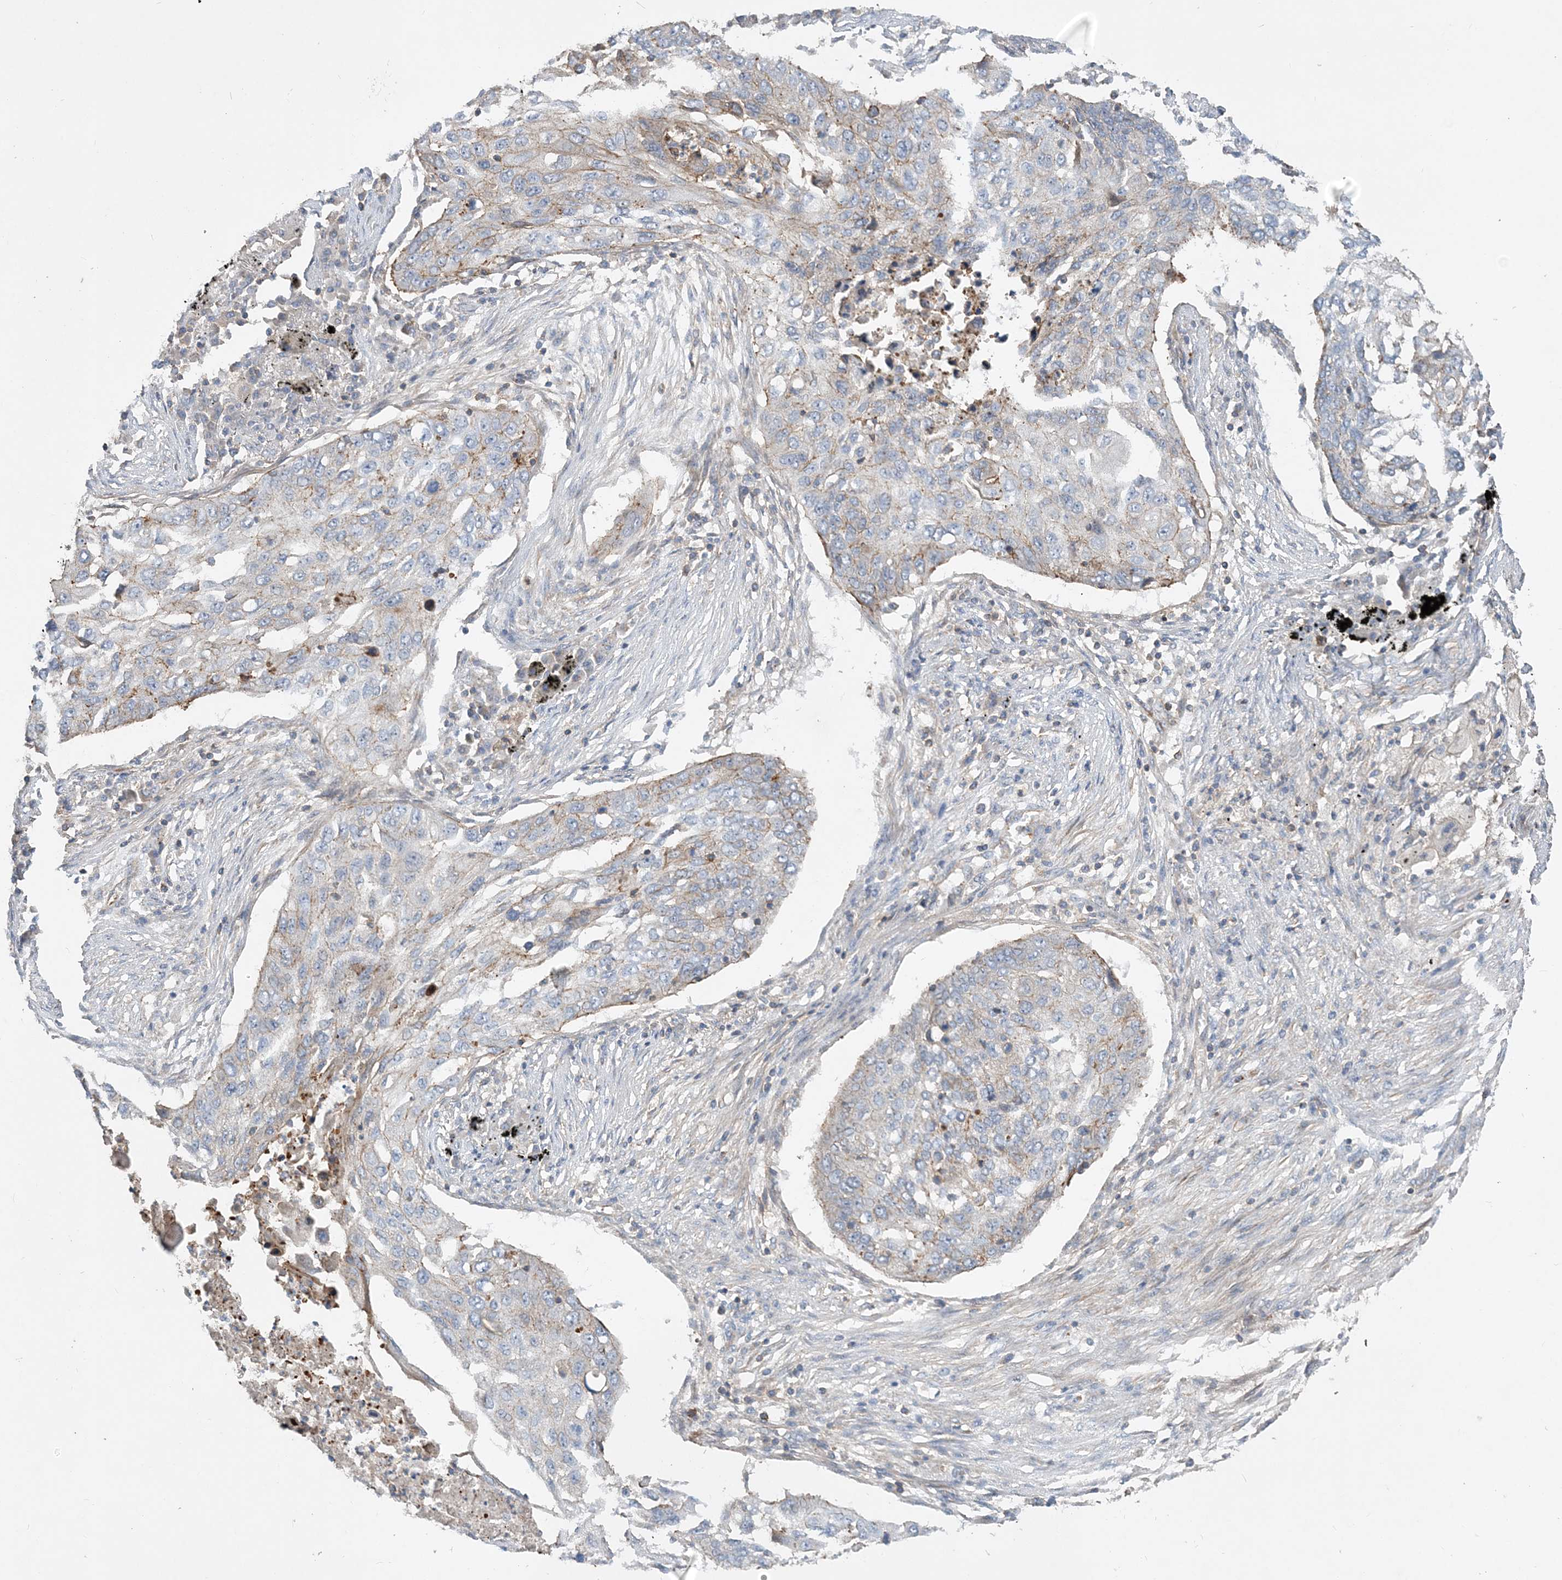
{"staining": {"intensity": "weak", "quantity": "<25%", "location": "cytoplasmic/membranous"}, "tissue": "lung cancer", "cell_type": "Tumor cells", "image_type": "cancer", "snomed": [{"axis": "morphology", "description": "Squamous cell carcinoma, NOS"}, {"axis": "topography", "description": "Lung"}], "caption": "High magnification brightfield microscopy of lung squamous cell carcinoma stained with DAB (brown) and counterstained with hematoxylin (blue): tumor cells show no significant expression.", "gene": "PIGC", "patient": {"sex": "female", "age": 63}}